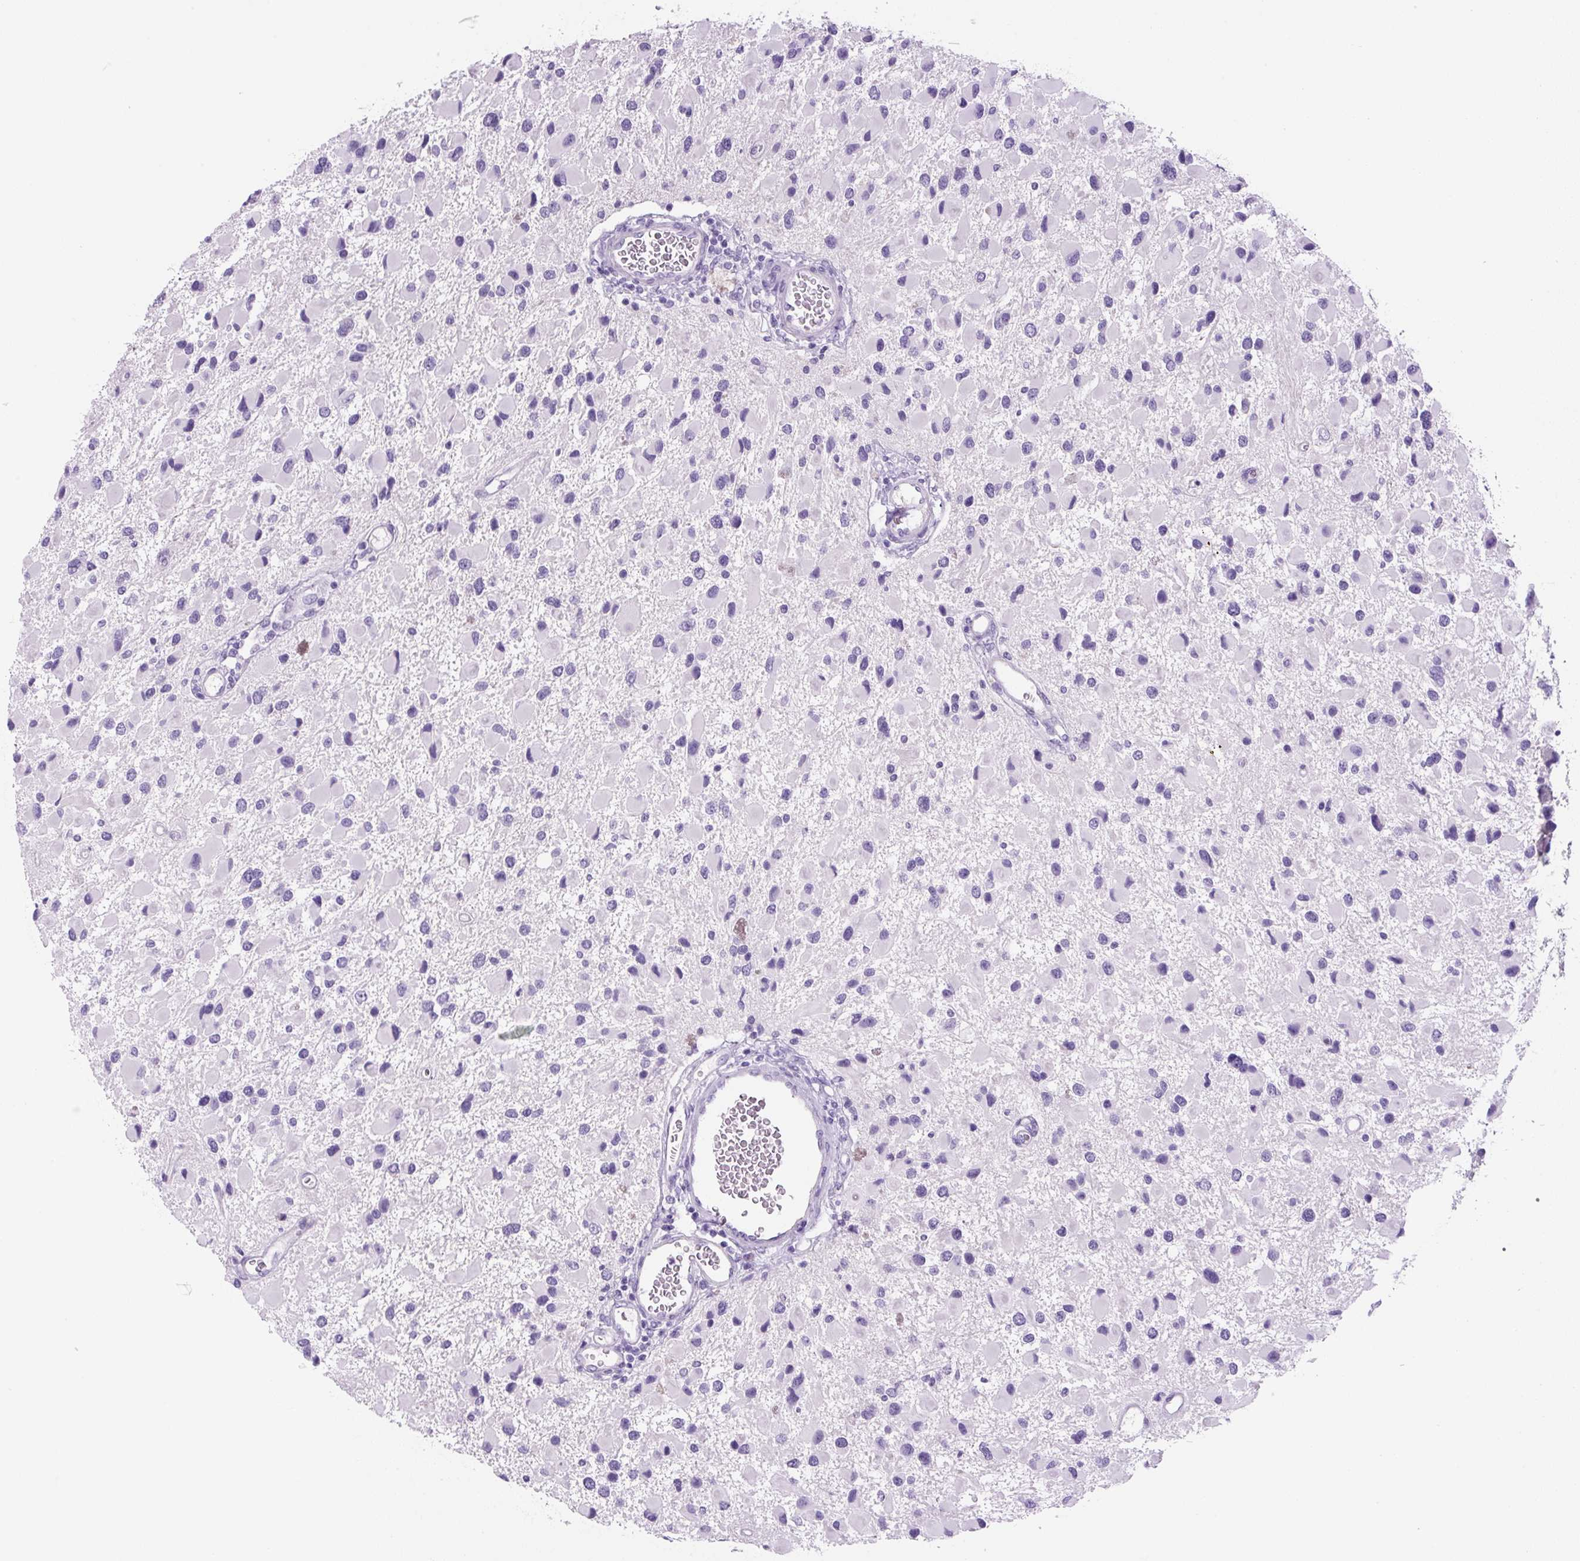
{"staining": {"intensity": "negative", "quantity": "none", "location": "none"}, "tissue": "glioma", "cell_type": "Tumor cells", "image_type": "cancer", "snomed": [{"axis": "morphology", "description": "Glioma, malignant, High grade"}, {"axis": "topography", "description": "Brain"}], "caption": "IHC image of neoplastic tissue: malignant glioma (high-grade) stained with DAB demonstrates no significant protein positivity in tumor cells. Brightfield microscopy of immunohistochemistry stained with DAB (3,3'-diaminobenzidine) (brown) and hematoxylin (blue), captured at high magnification.", "gene": "PRRT1", "patient": {"sex": "male", "age": 53}}